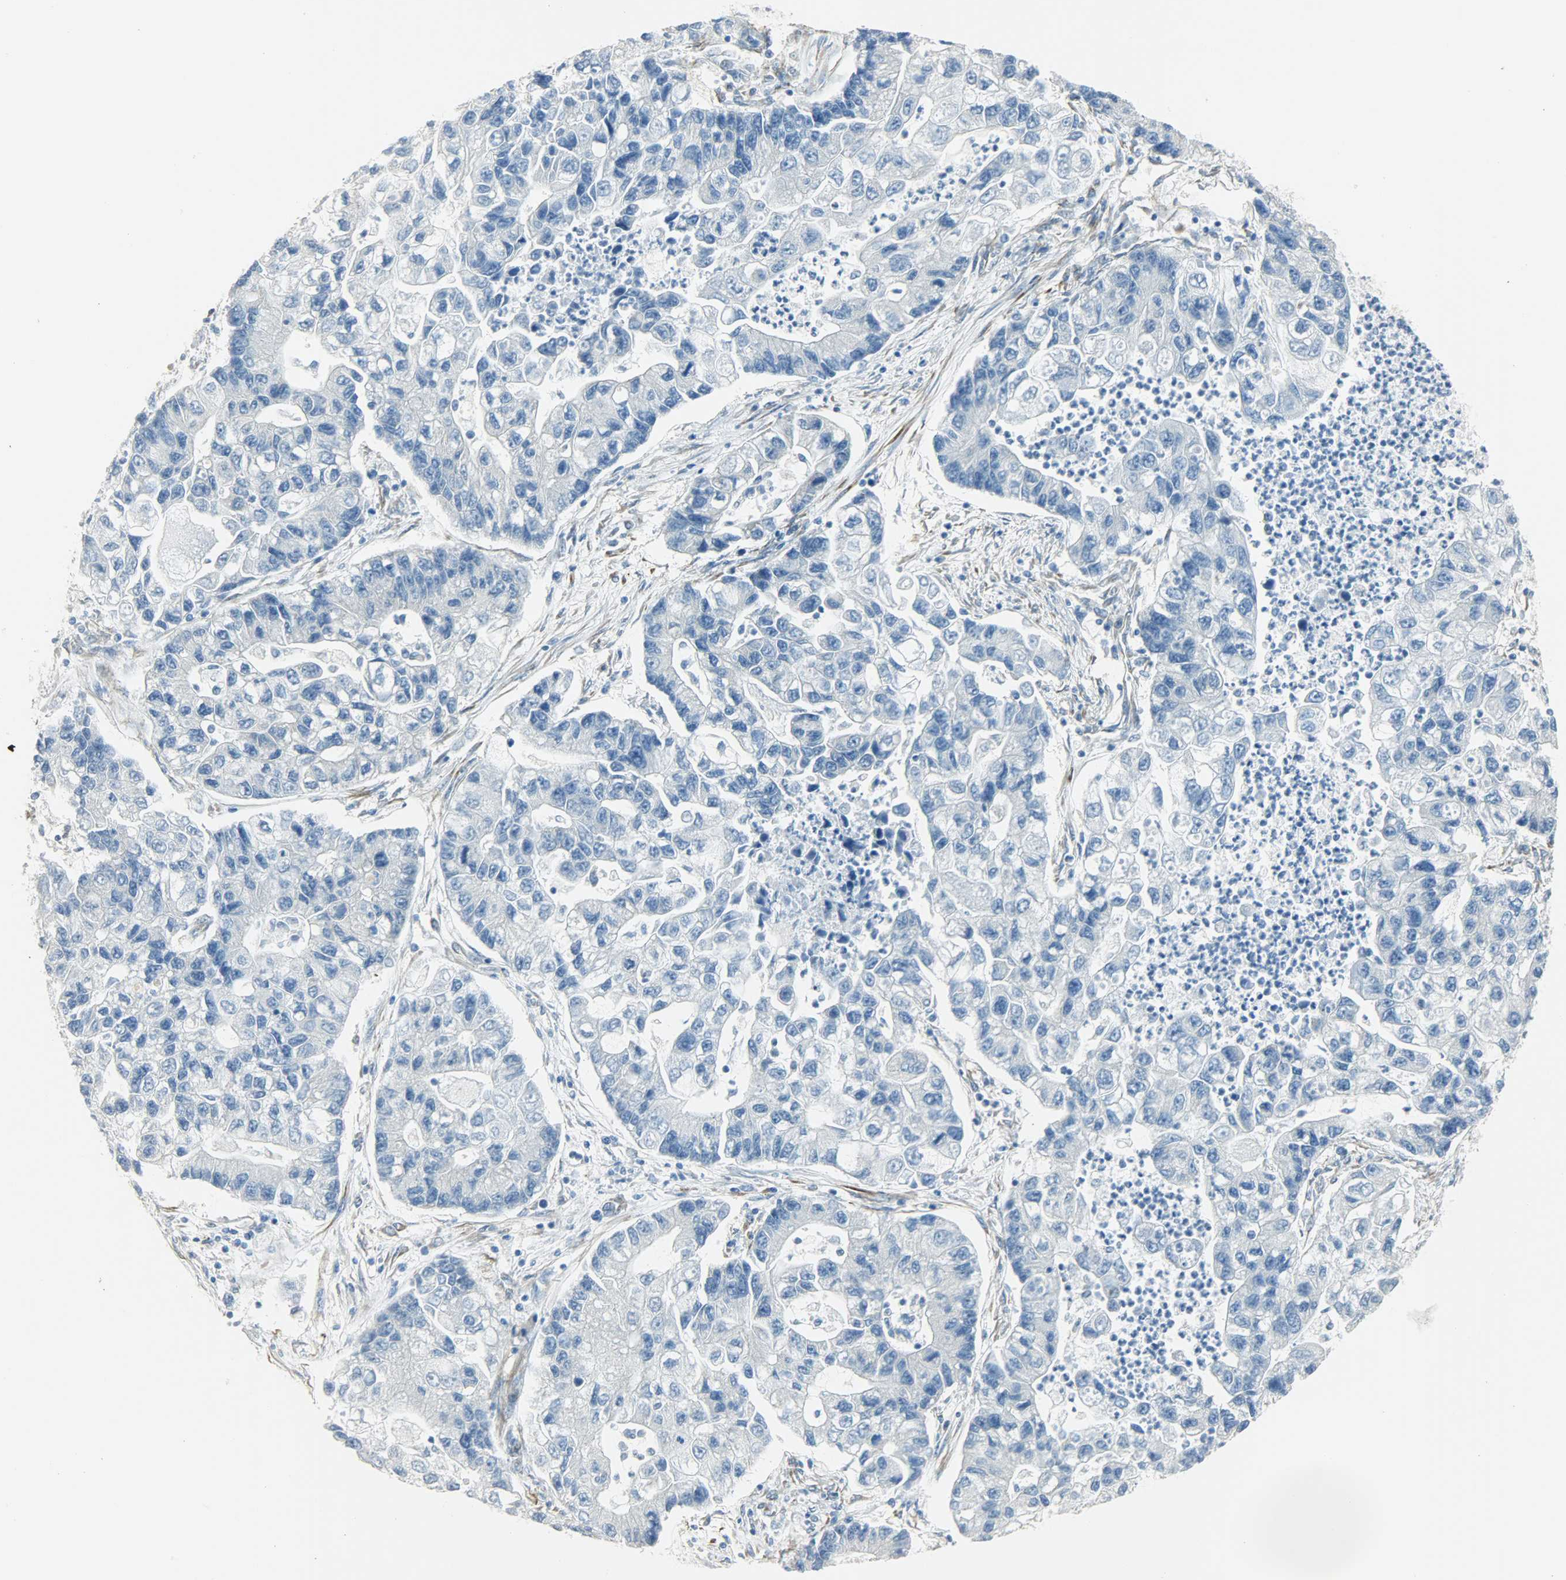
{"staining": {"intensity": "negative", "quantity": "none", "location": "none"}, "tissue": "lung cancer", "cell_type": "Tumor cells", "image_type": "cancer", "snomed": [{"axis": "morphology", "description": "Adenocarcinoma, NOS"}, {"axis": "topography", "description": "Lung"}], "caption": "The micrograph exhibits no significant staining in tumor cells of adenocarcinoma (lung). Nuclei are stained in blue.", "gene": "PKD2", "patient": {"sex": "female", "age": 51}}